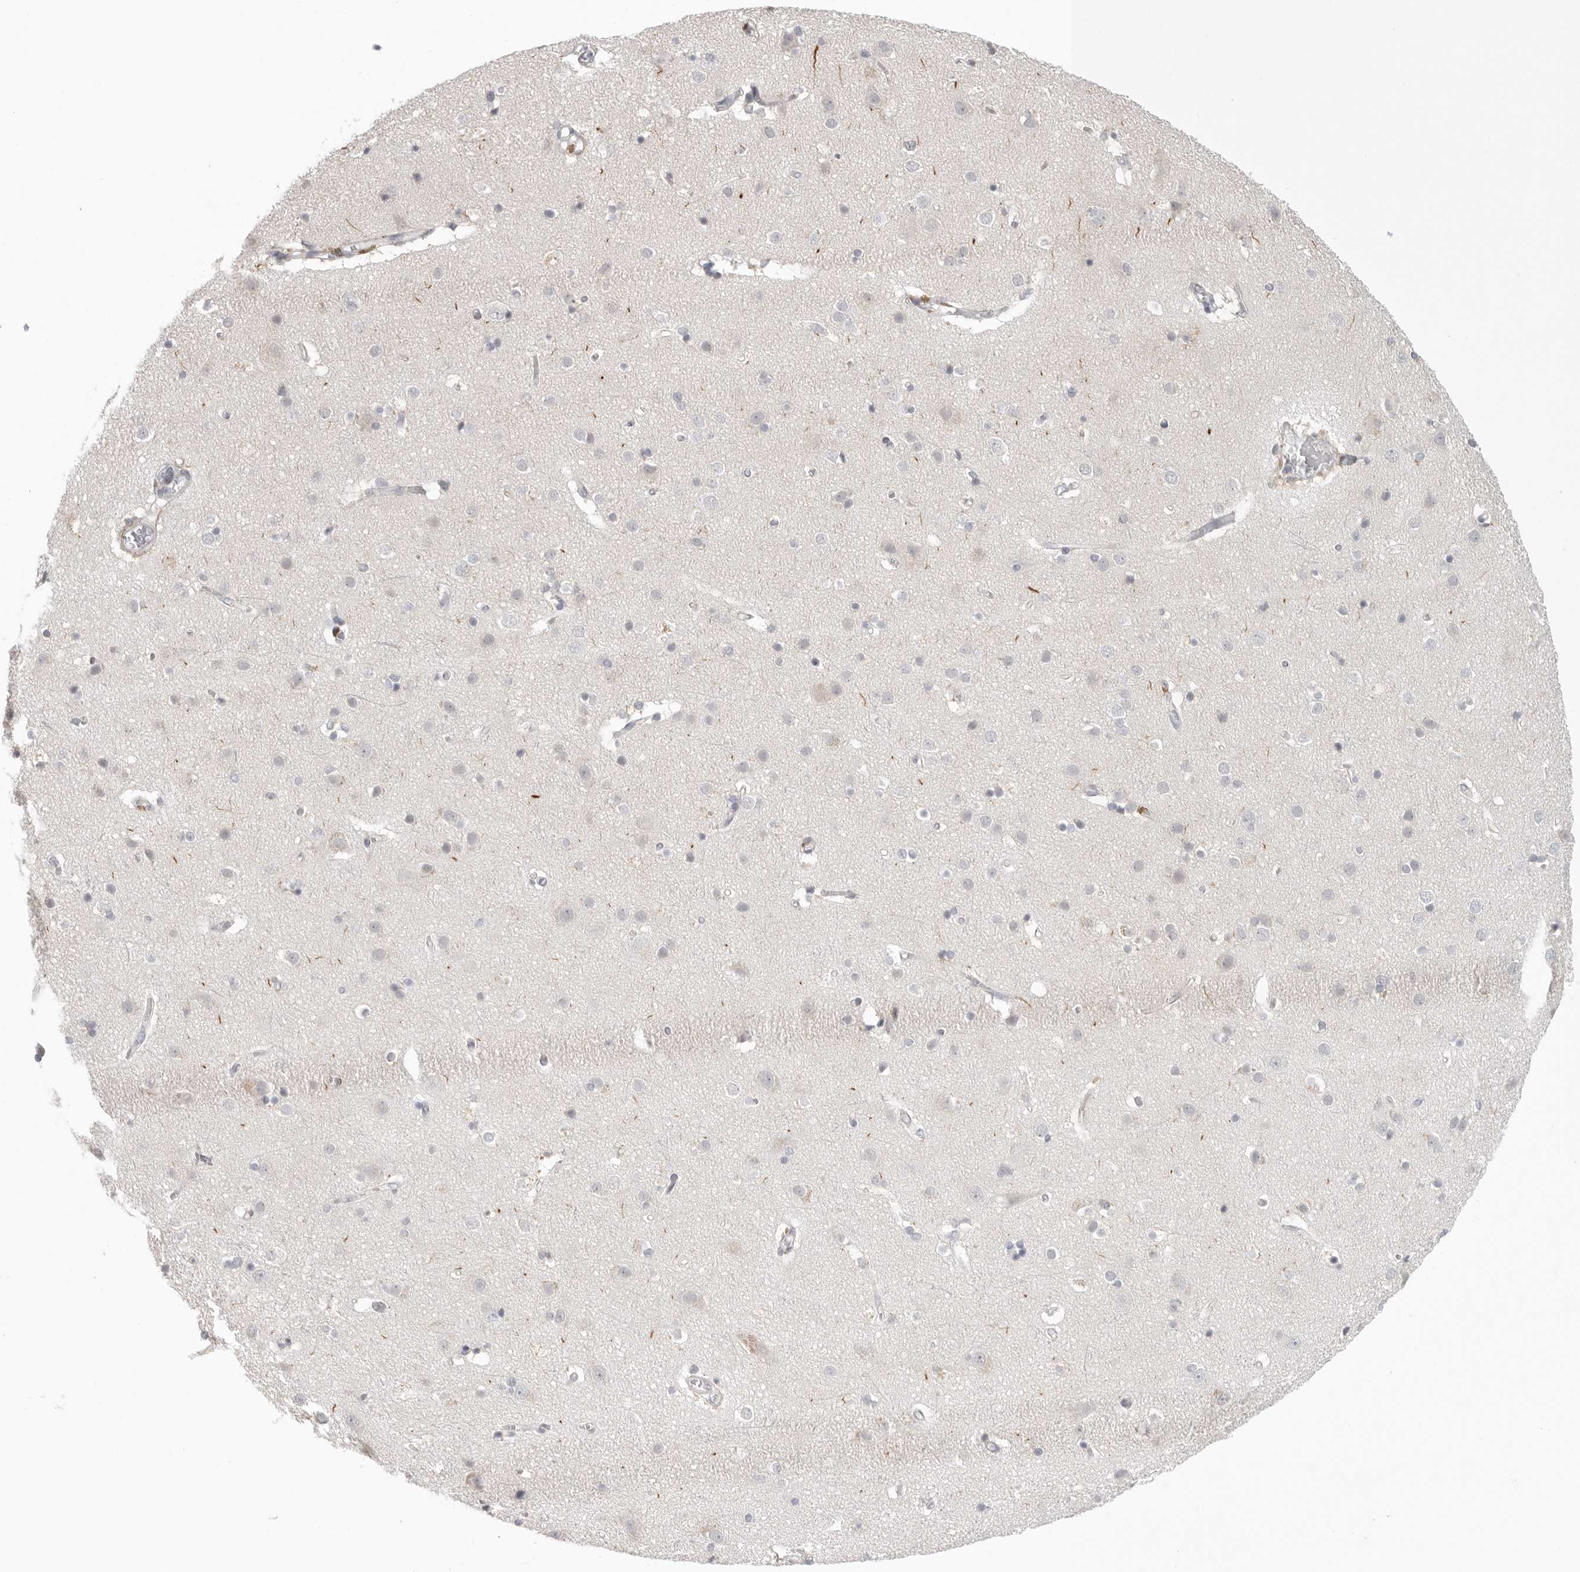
{"staining": {"intensity": "negative", "quantity": "none", "location": "none"}, "tissue": "cerebral cortex", "cell_type": "Endothelial cells", "image_type": "normal", "snomed": [{"axis": "morphology", "description": "Normal tissue, NOS"}, {"axis": "topography", "description": "Cerebral cortex"}], "caption": "The photomicrograph exhibits no significant staining in endothelial cells of cerebral cortex.", "gene": "STAB2", "patient": {"sex": "male", "age": 54}}